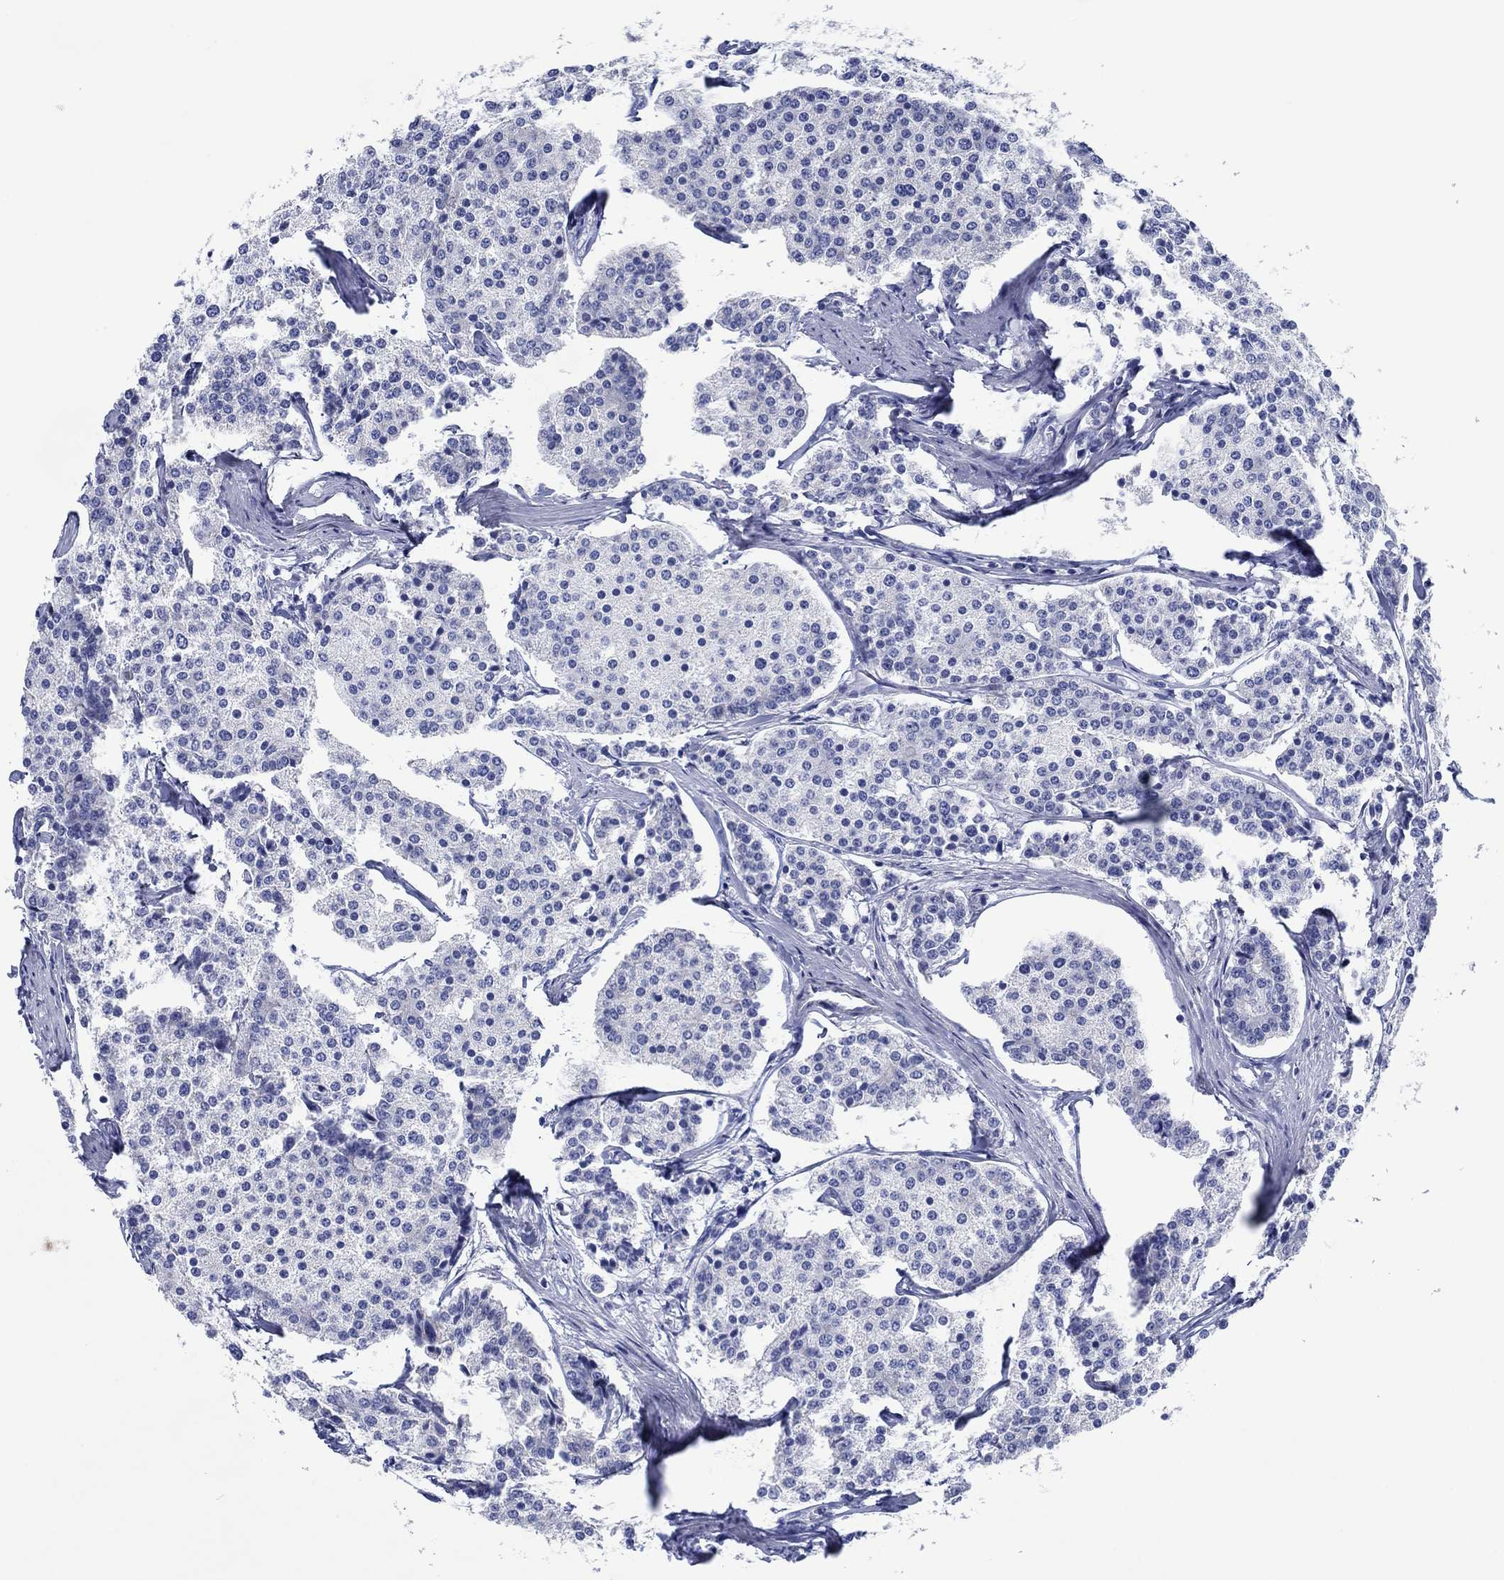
{"staining": {"intensity": "negative", "quantity": "none", "location": "none"}, "tissue": "carcinoid", "cell_type": "Tumor cells", "image_type": "cancer", "snomed": [{"axis": "morphology", "description": "Carcinoid, malignant, NOS"}, {"axis": "topography", "description": "Small intestine"}], "caption": "DAB immunohistochemical staining of human carcinoid exhibits no significant staining in tumor cells.", "gene": "HCRT", "patient": {"sex": "female", "age": 65}}